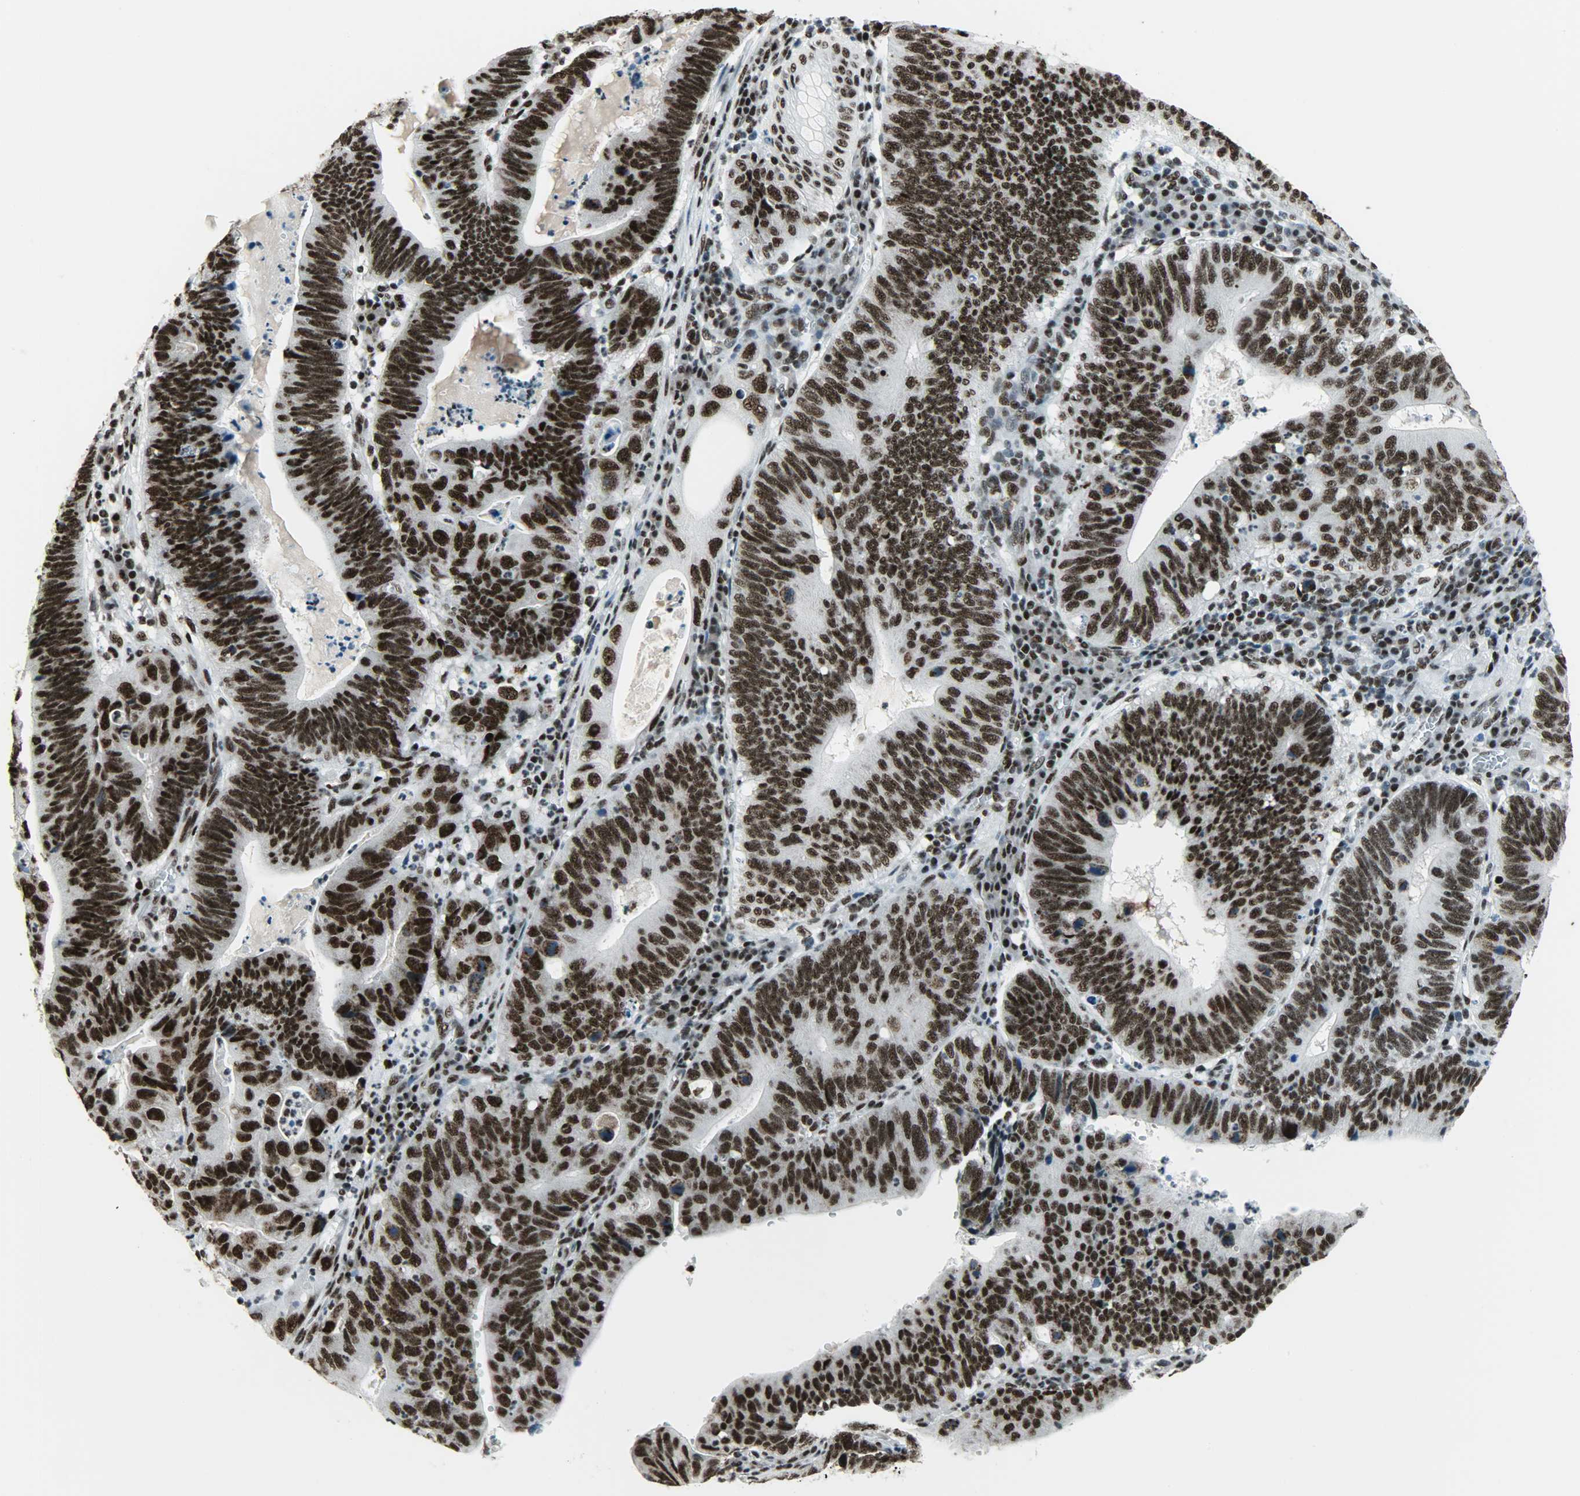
{"staining": {"intensity": "strong", "quantity": ">75%", "location": "nuclear"}, "tissue": "stomach cancer", "cell_type": "Tumor cells", "image_type": "cancer", "snomed": [{"axis": "morphology", "description": "Adenocarcinoma, NOS"}, {"axis": "topography", "description": "Stomach"}], "caption": "IHC micrograph of neoplastic tissue: stomach cancer (adenocarcinoma) stained using immunohistochemistry (IHC) shows high levels of strong protein expression localized specifically in the nuclear of tumor cells, appearing as a nuclear brown color.", "gene": "SNRPA", "patient": {"sex": "male", "age": 59}}